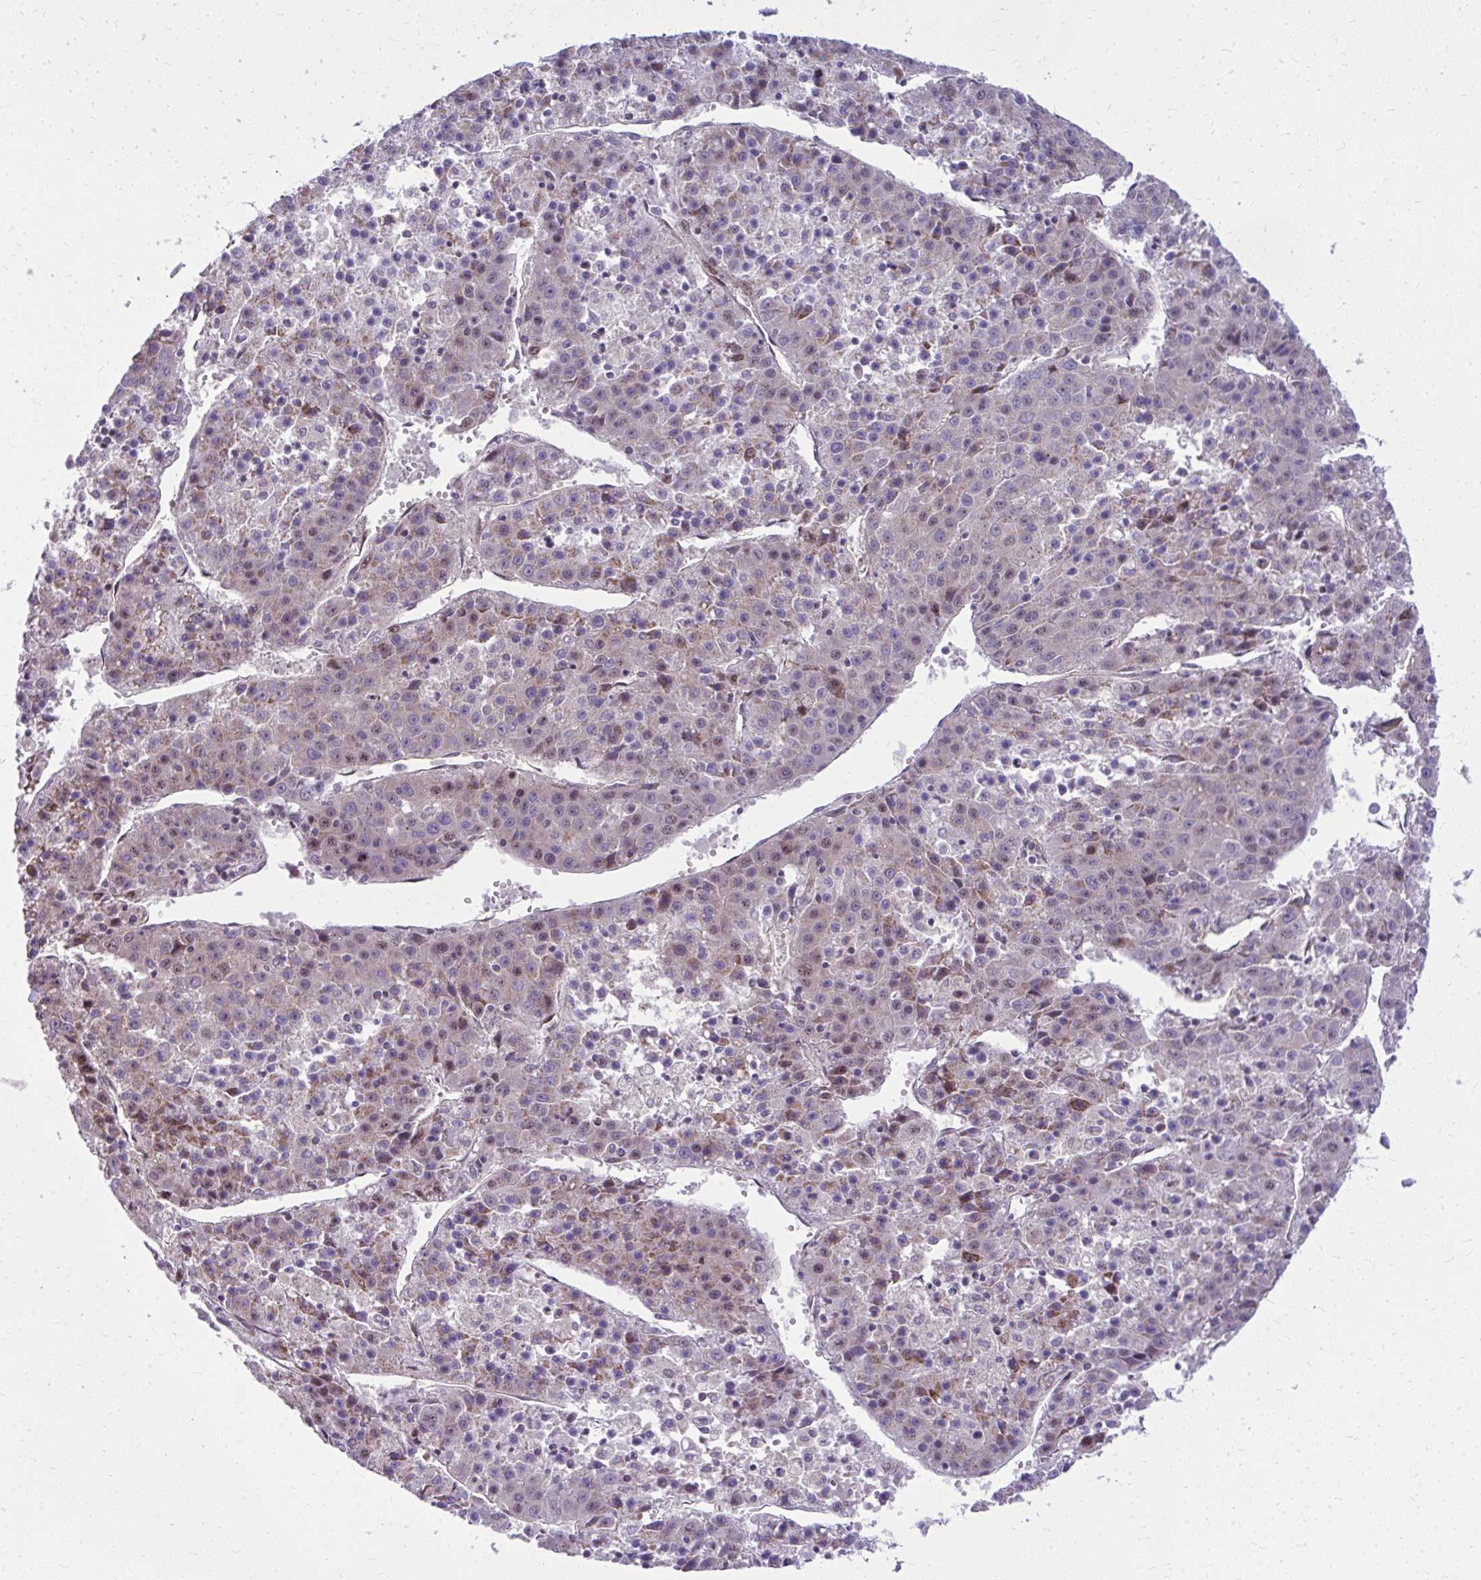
{"staining": {"intensity": "weak", "quantity": "<25%", "location": "nuclear"}, "tissue": "liver cancer", "cell_type": "Tumor cells", "image_type": "cancer", "snomed": [{"axis": "morphology", "description": "Carcinoma, Hepatocellular, NOS"}, {"axis": "topography", "description": "Liver"}], "caption": "Immunohistochemistry (IHC) photomicrograph of hepatocellular carcinoma (liver) stained for a protein (brown), which reveals no staining in tumor cells. (Brightfield microscopy of DAB immunohistochemistry (IHC) at high magnification).", "gene": "GPRIN3", "patient": {"sex": "female", "age": 53}}